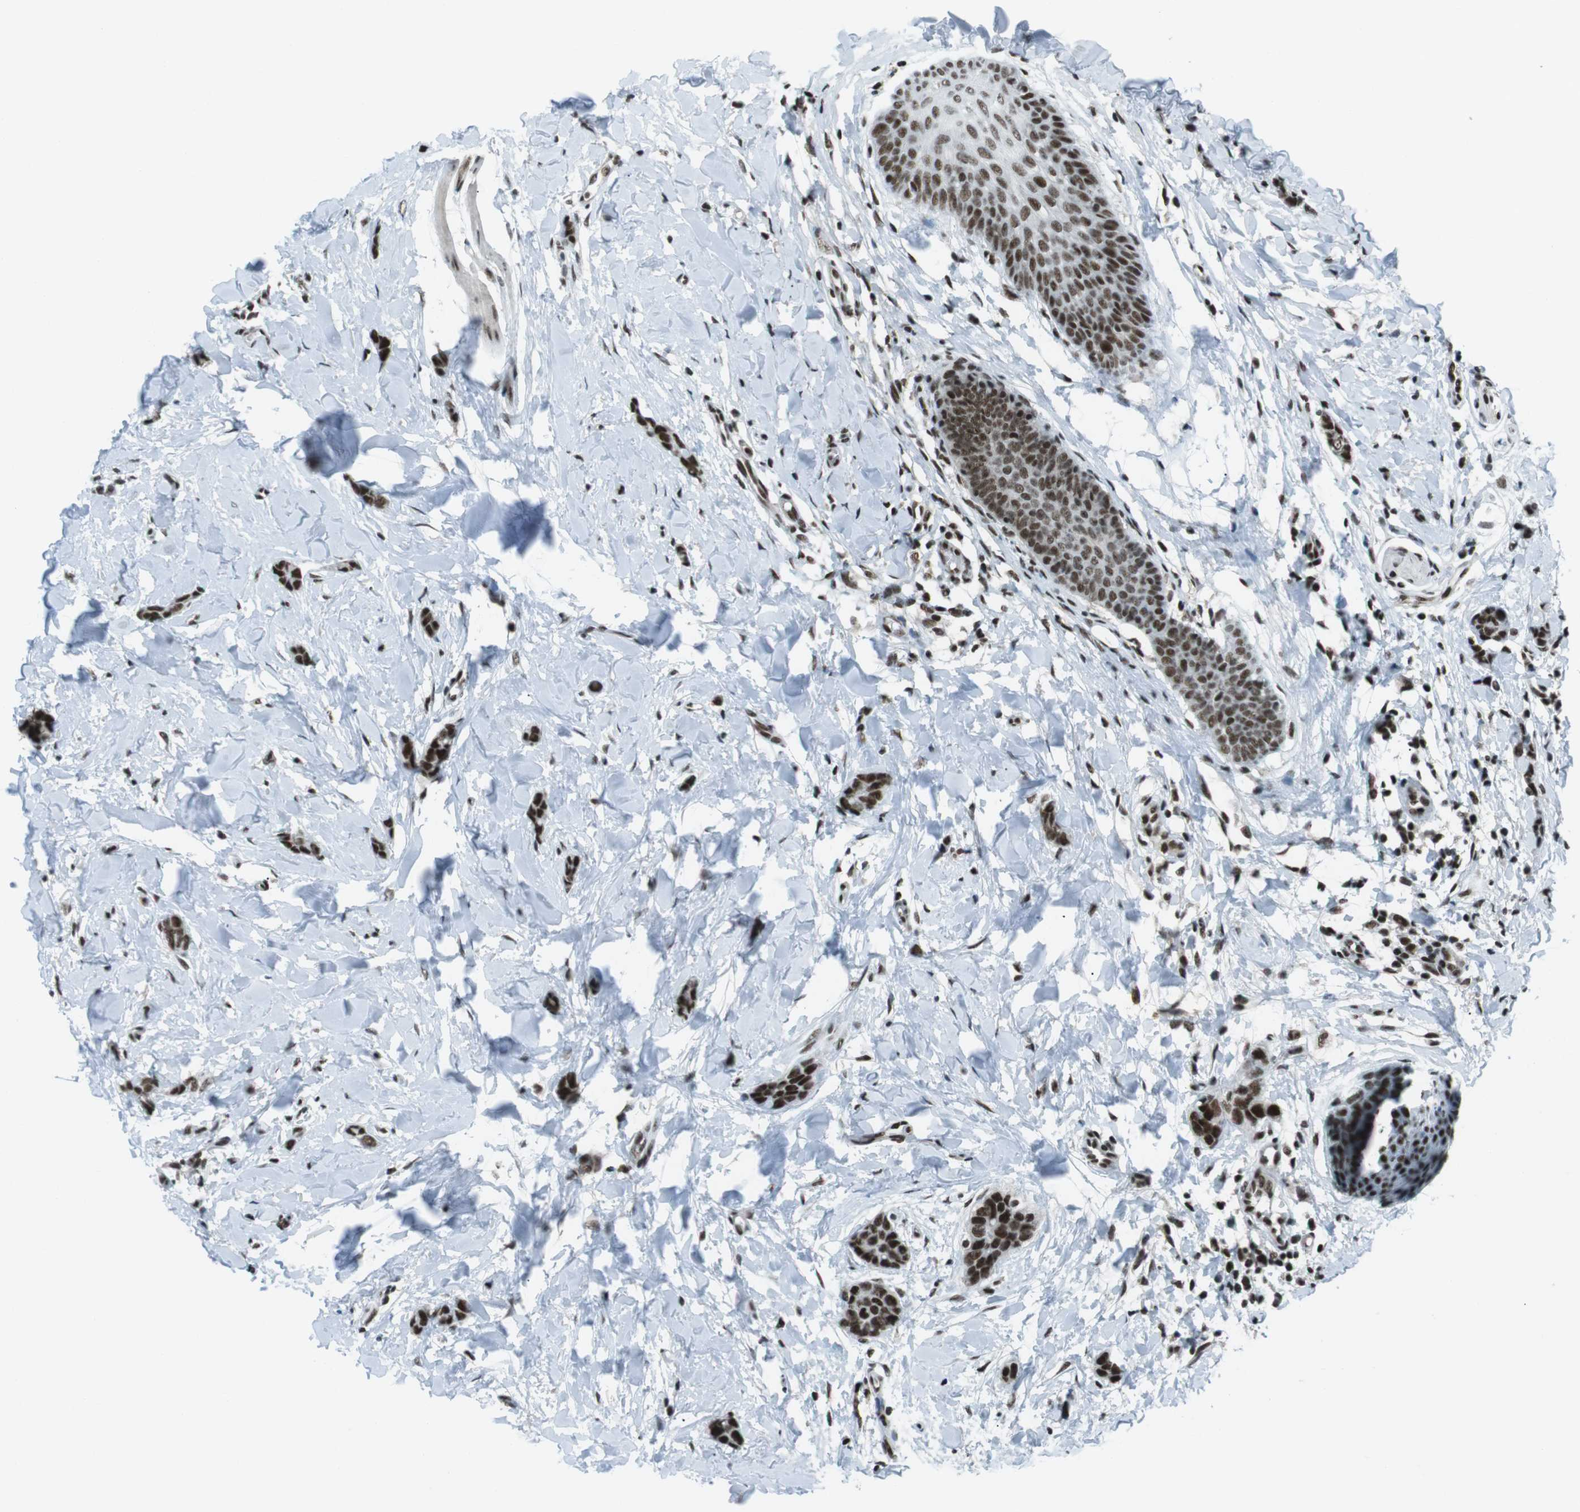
{"staining": {"intensity": "strong", "quantity": ">75%", "location": "nuclear"}, "tissue": "breast cancer", "cell_type": "Tumor cells", "image_type": "cancer", "snomed": [{"axis": "morphology", "description": "Lobular carcinoma"}, {"axis": "topography", "description": "Skin"}, {"axis": "topography", "description": "Breast"}], "caption": "Immunohistochemistry (DAB) staining of human lobular carcinoma (breast) shows strong nuclear protein staining in about >75% of tumor cells. (DAB IHC with brightfield microscopy, high magnification).", "gene": "TAF1", "patient": {"sex": "female", "age": 46}}